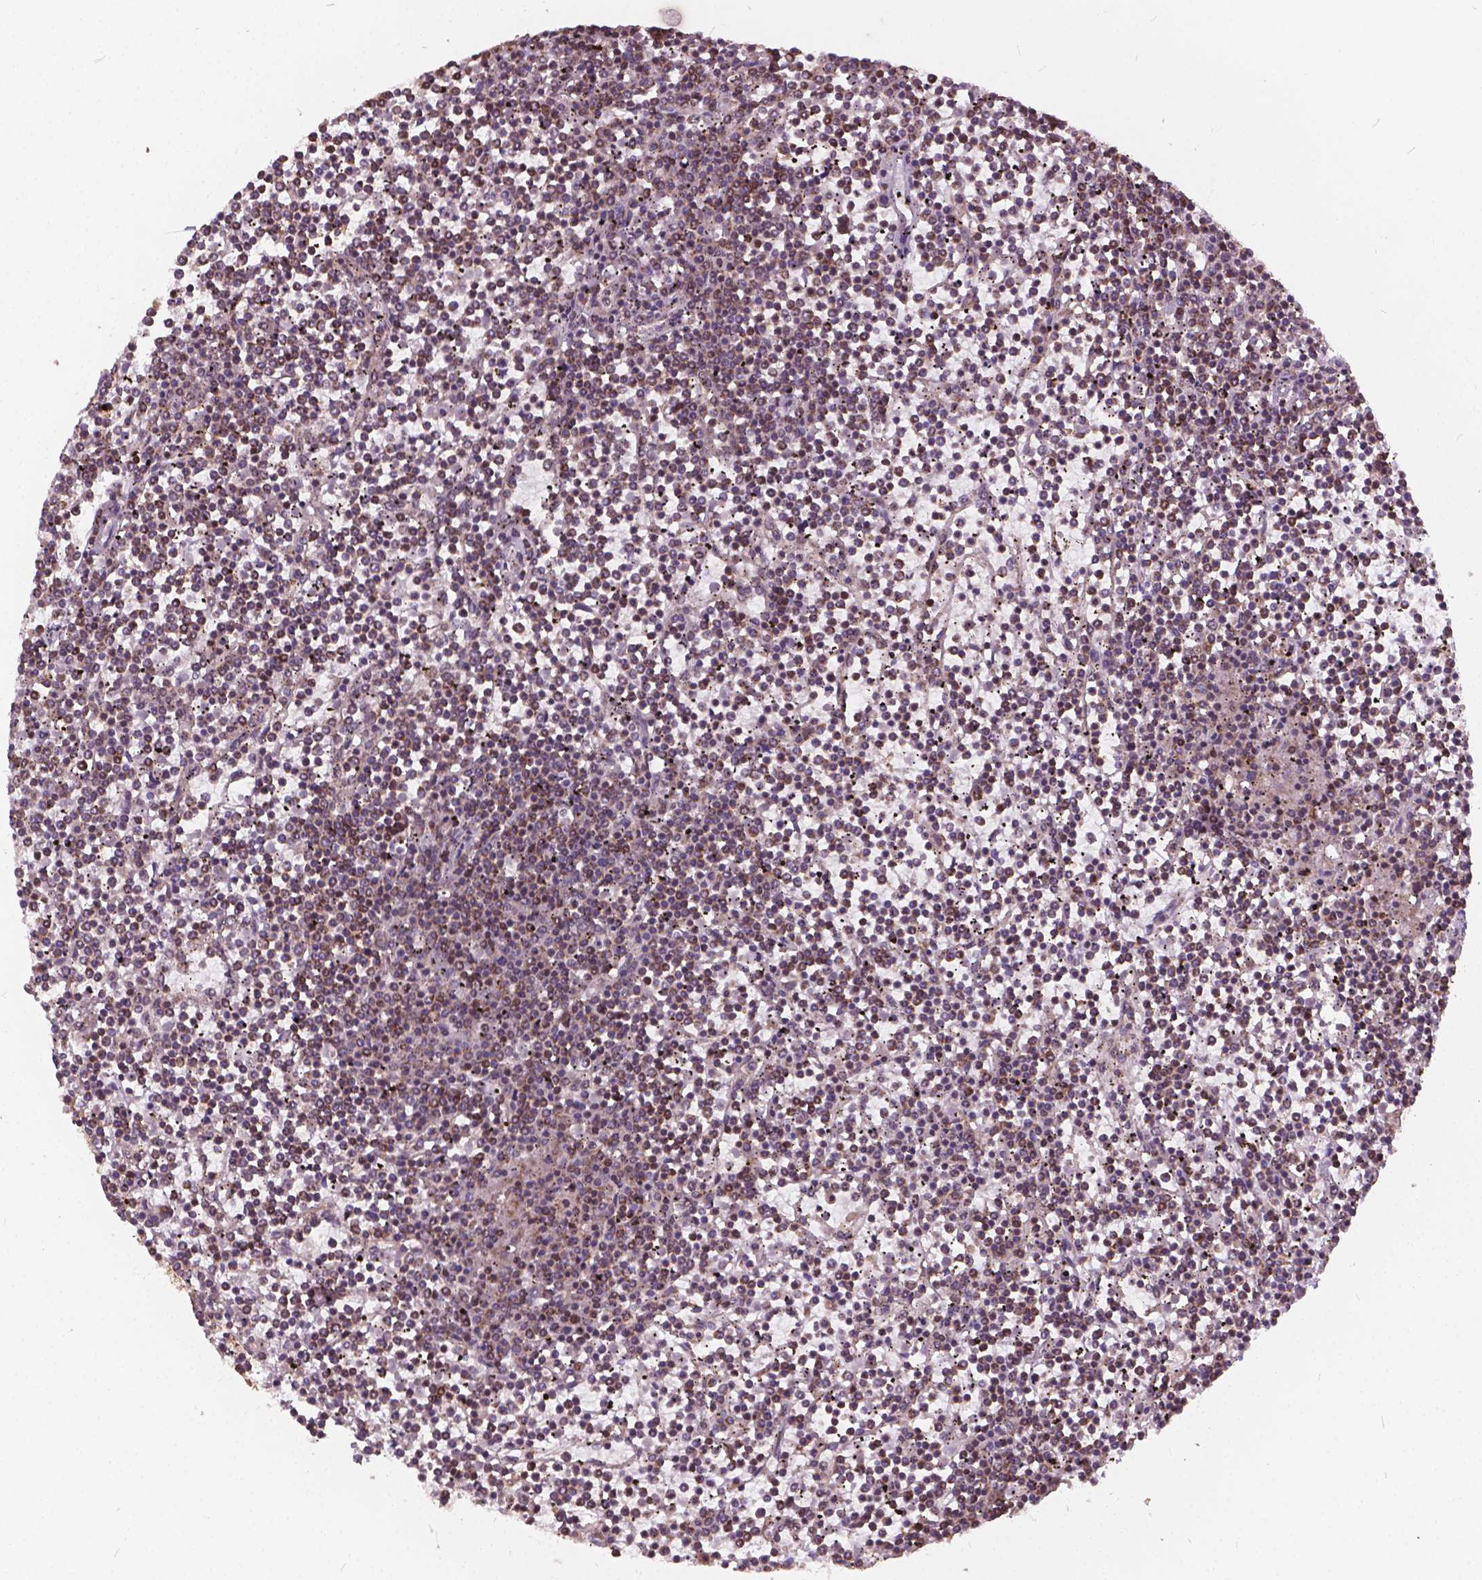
{"staining": {"intensity": "moderate", "quantity": ">75%", "location": "nuclear"}, "tissue": "lymphoma", "cell_type": "Tumor cells", "image_type": "cancer", "snomed": [{"axis": "morphology", "description": "Malignant lymphoma, non-Hodgkin's type, Low grade"}, {"axis": "topography", "description": "Spleen"}], "caption": "Low-grade malignant lymphoma, non-Hodgkin's type stained with DAB immunohistochemistry reveals medium levels of moderate nuclear positivity in approximately >75% of tumor cells. Nuclei are stained in blue.", "gene": "GPS2", "patient": {"sex": "female", "age": 19}}